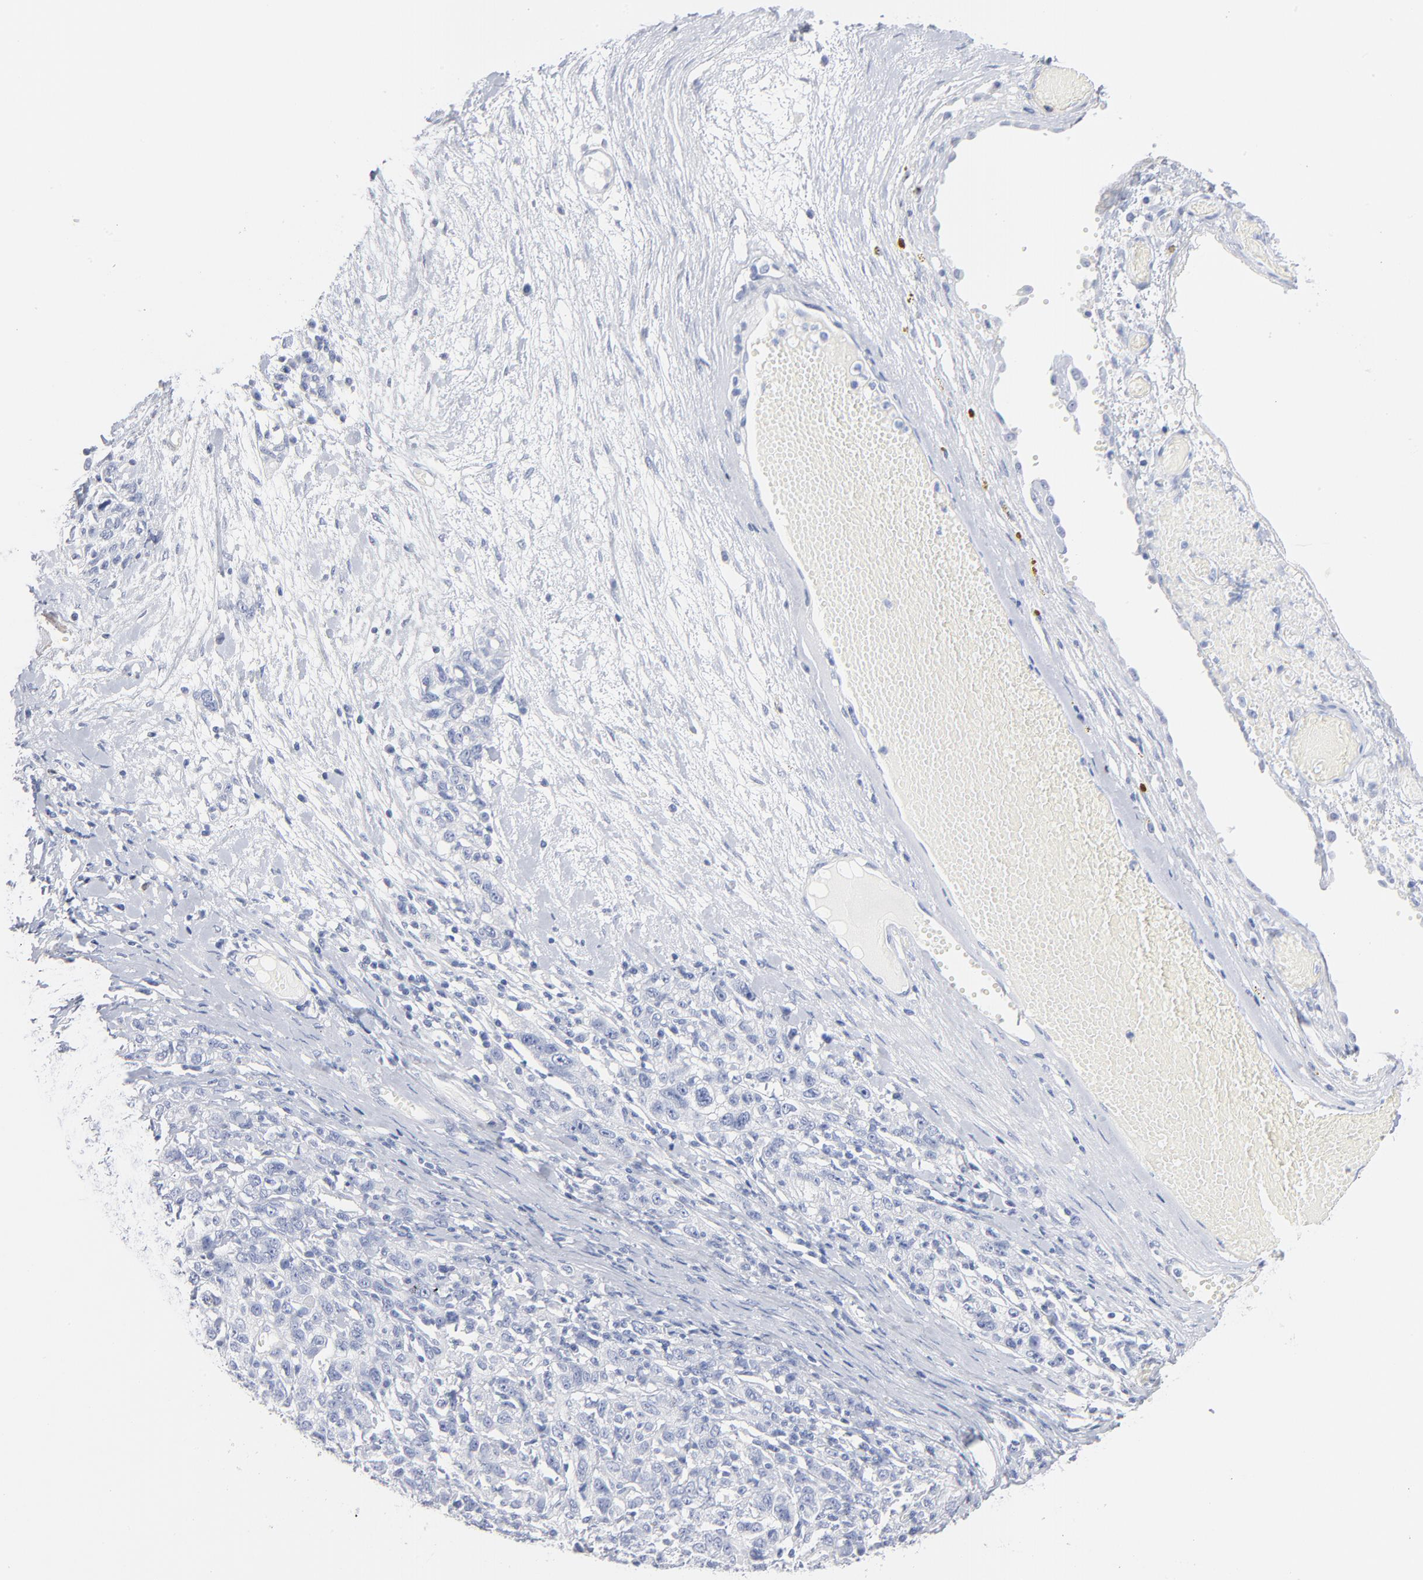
{"staining": {"intensity": "negative", "quantity": "none", "location": "none"}, "tissue": "ovarian cancer", "cell_type": "Tumor cells", "image_type": "cancer", "snomed": [{"axis": "morphology", "description": "Cystadenocarcinoma, serous, NOS"}, {"axis": "topography", "description": "Ovary"}], "caption": "High power microscopy photomicrograph of an immunohistochemistry (IHC) histopathology image of ovarian cancer, revealing no significant staining in tumor cells.", "gene": "AGTR1", "patient": {"sex": "female", "age": 71}}